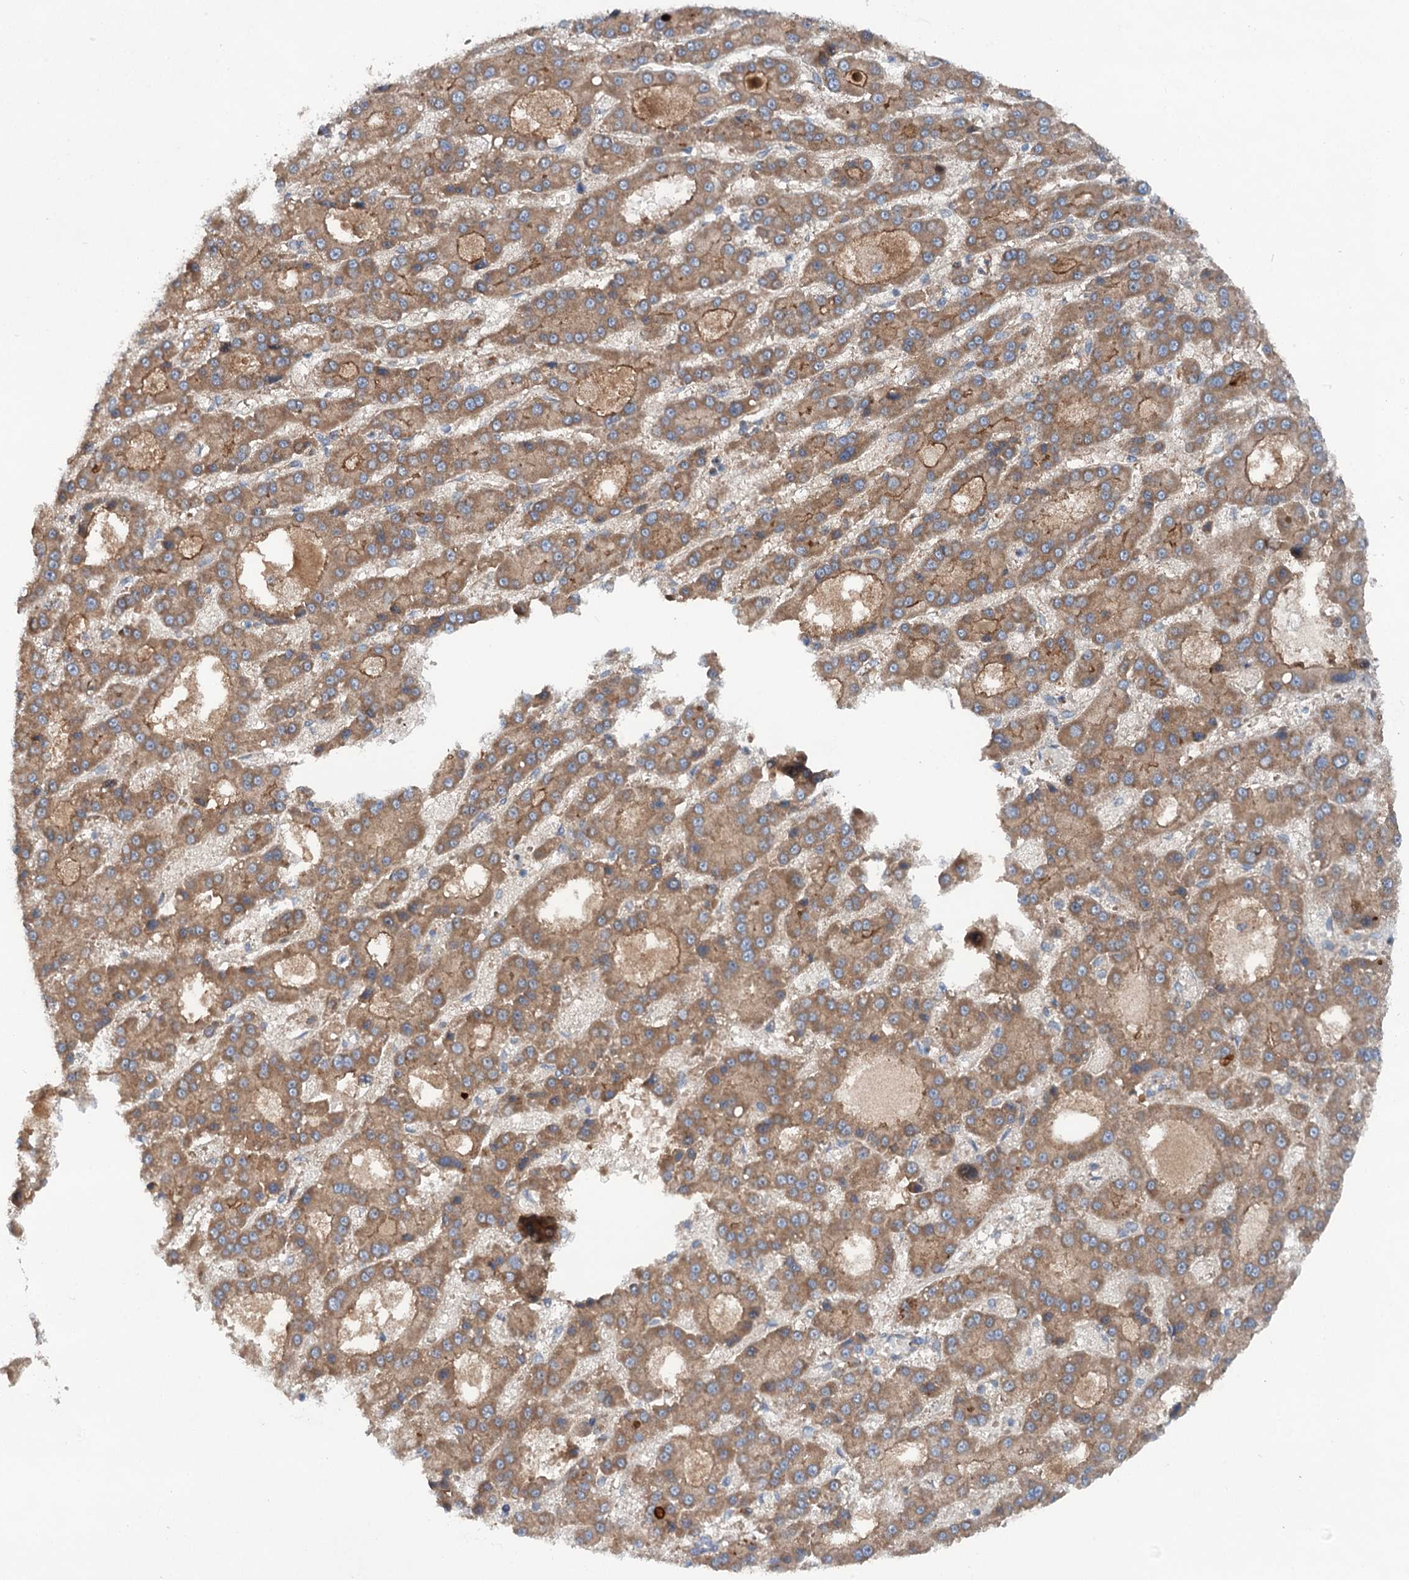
{"staining": {"intensity": "moderate", "quantity": ">75%", "location": "cytoplasmic/membranous"}, "tissue": "liver cancer", "cell_type": "Tumor cells", "image_type": "cancer", "snomed": [{"axis": "morphology", "description": "Carcinoma, Hepatocellular, NOS"}, {"axis": "topography", "description": "Liver"}], "caption": "Liver cancer tissue exhibits moderate cytoplasmic/membranous staining in about >75% of tumor cells, visualized by immunohistochemistry.", "gene": "ADGRG4", "patient": {"sex": "male", "age": 70}}